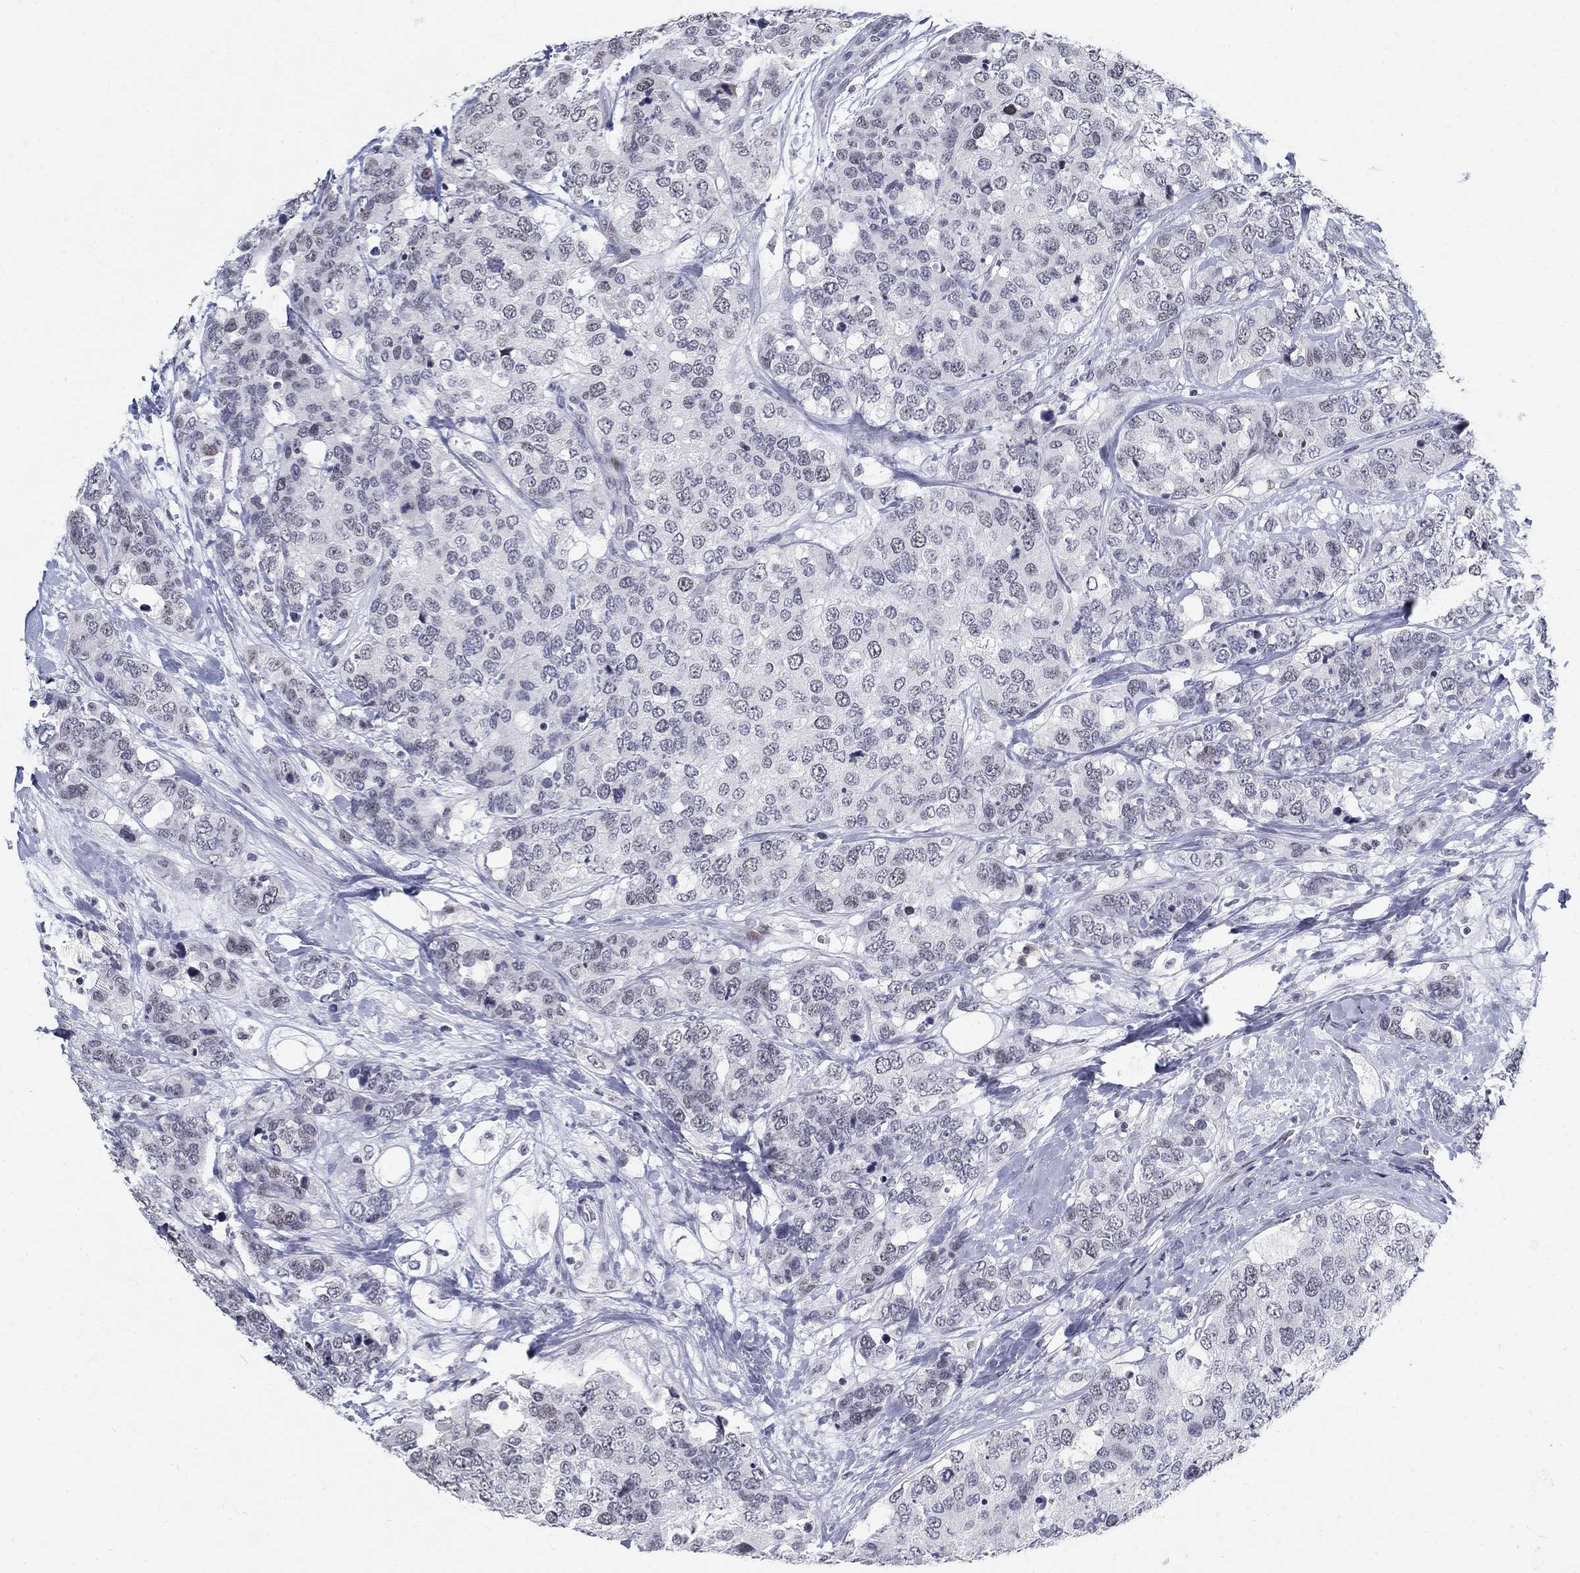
{"staining": {"intensity": "negative", "quantity": "none", "location": "none"}, "tissue": "breast cancer", "cell_type": "Tumor cells", "image_type": "cancer", "snomed": [{"axis": "morphology", "description": "Lobular carcinoma"}, {"axis": "topography", "description": "Breast"}], "caption": "This image is of breast lobular carcinoma stained with IHC to label a protein in brown with the nuclei are counter-stained blue. There is no expression in tumor cells.", "gene": "BHLHE22", "patient": {"sex": "female", "age": 59}}